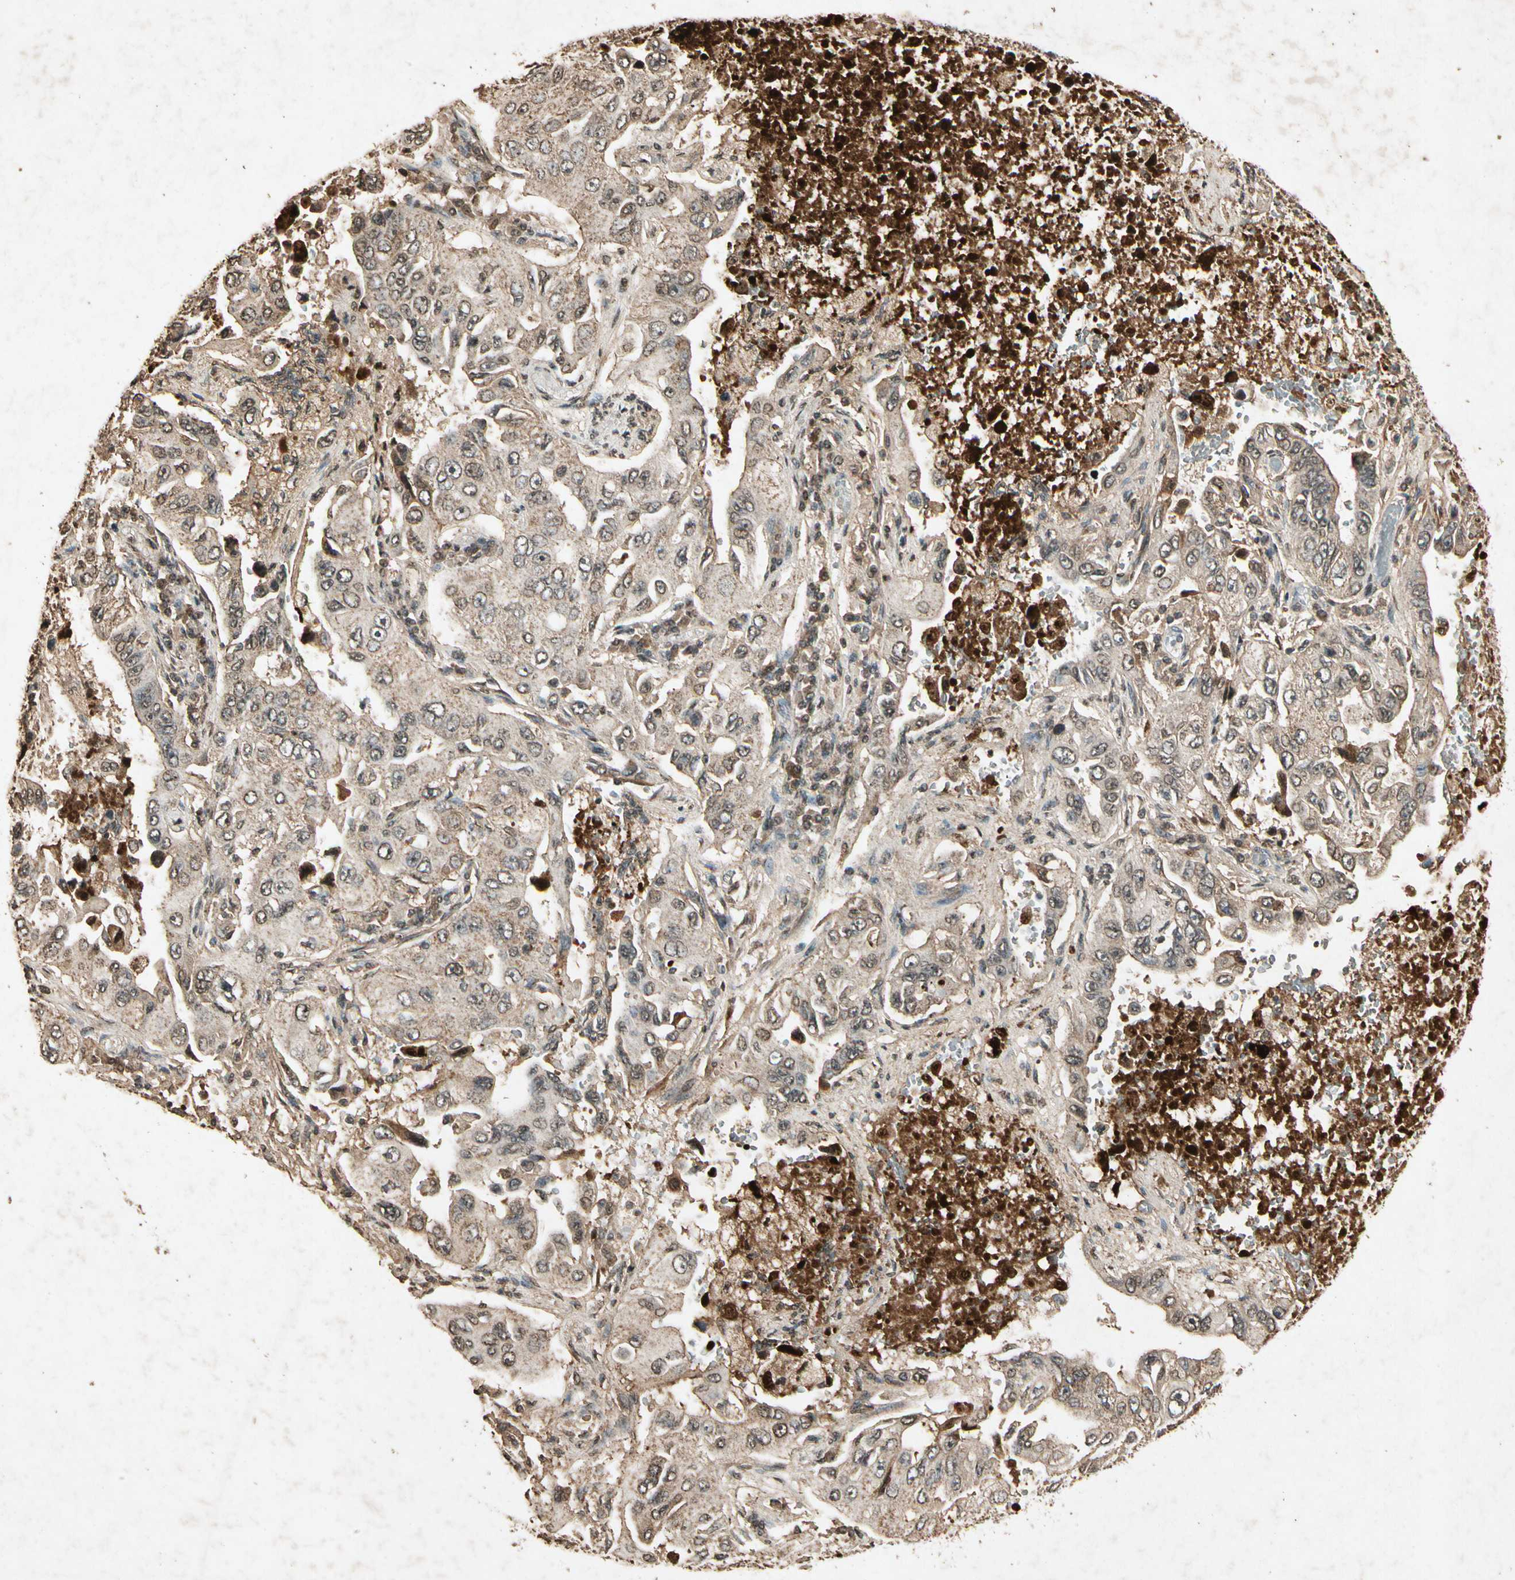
{"staining": {"intensity": "weak", "quantity": ">75%", "location": "cytoplasmic/membranous,nuclear"}, "tissue": "lung cancer", "cell_type": "Tumor cells", "image_type": "cancer", "snomed": [{"axis": "morphology", "description": "Adenocarcinoma, NOS"}, {"axis": "topography", "description": "Lung"}], "caption": "A brown stain shows weak cytoplasmic/membranous and nuclear staining of a protein in lung adenocarcinoma tumor cells. (DAB IHC, brown staining for protein, blue staining for nuclei).", "gene": "GC", "patient": {"sex": "male", "age": 84}}